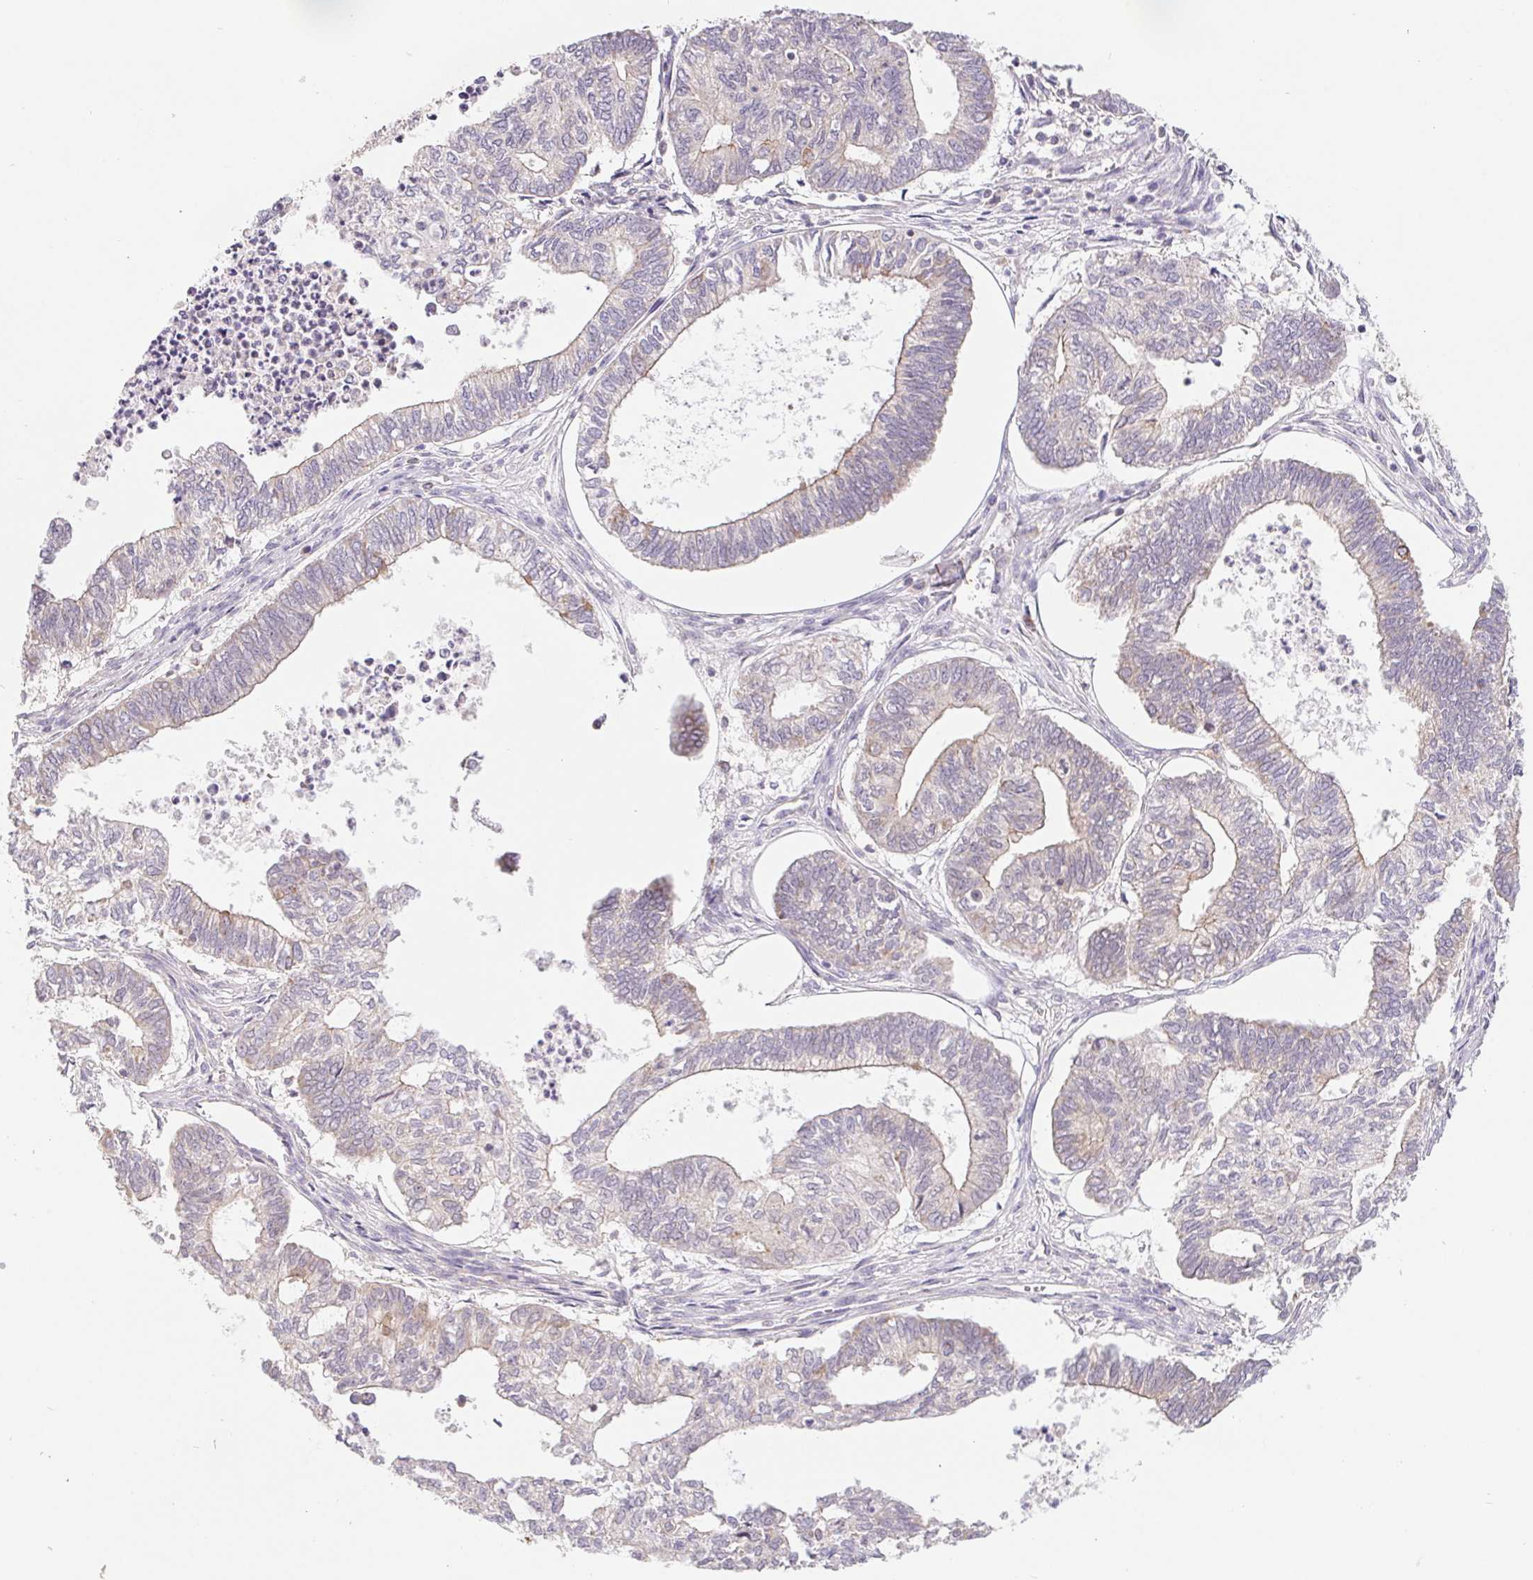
{"staining": {"intensity": "weak", "quantity": "25%-75%", "location": "cytoplasmic/membranous"}, "tissue": "ovarian cancer", "cell_type": "Tumor cells", "image_type": "cancer", "snomed": [{"axis": "morphology", "description": "Carcinoma, endometroid"}, {"axis": "topography", "description": "Ovary"}], "caption": "Ovarian cancer stained with a brown dye demonstrates weak cytoplasmic/membranous positive expression in approximately 25%-75% of tumor cells.", "gene": "EMC6", "patient": {"sex": "female", "age": 64}}